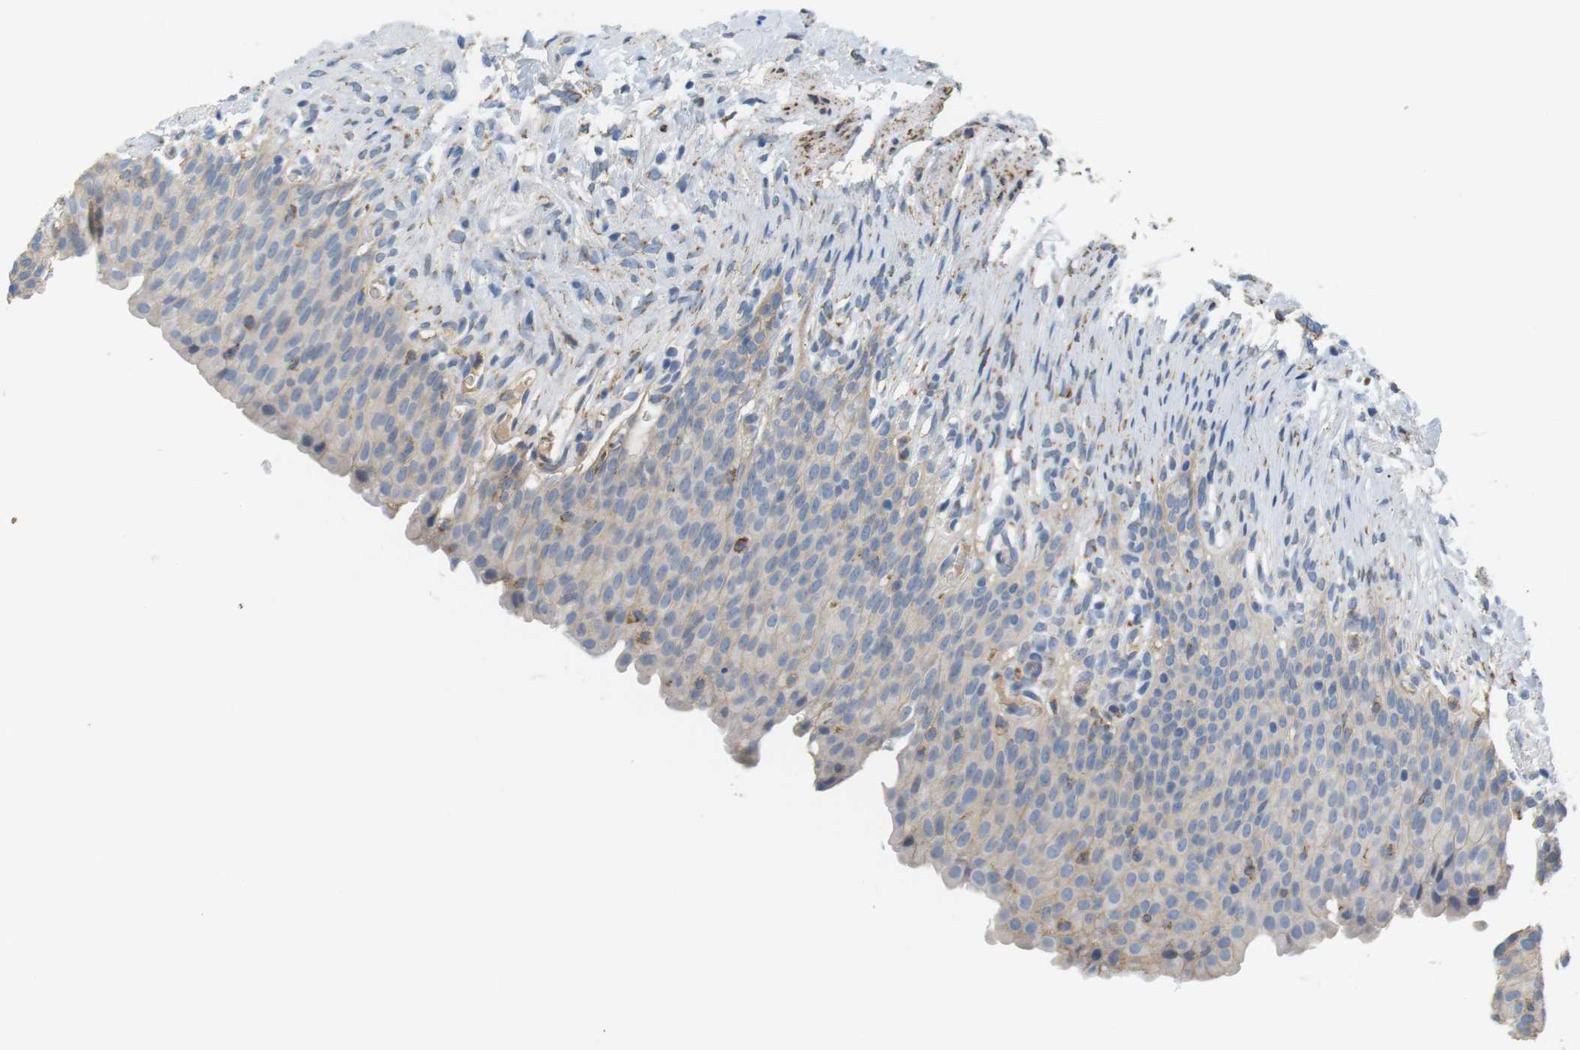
{"staining": {"intensity": "weak", "quantity": "25%-75%", "location": "cytoplasmic/membranous"}, "tissue": "urinary bladder", "cell_type": "Urothelial cells", "image_type": "normal", "snomed": [{"axis": "morphology", "description": "Normal tissue, NOS"}, {"axis": "topography", "description": "Urinary bladder"}], "caption": "About 25%-75% of urothelial cells in normal urinary bladder display weak cytoplasmic/membranous protein staining as visualized by brown immunohistochemical staining.", "gene": "CD300E", "patient": {"sex": "female", "age": 79}}